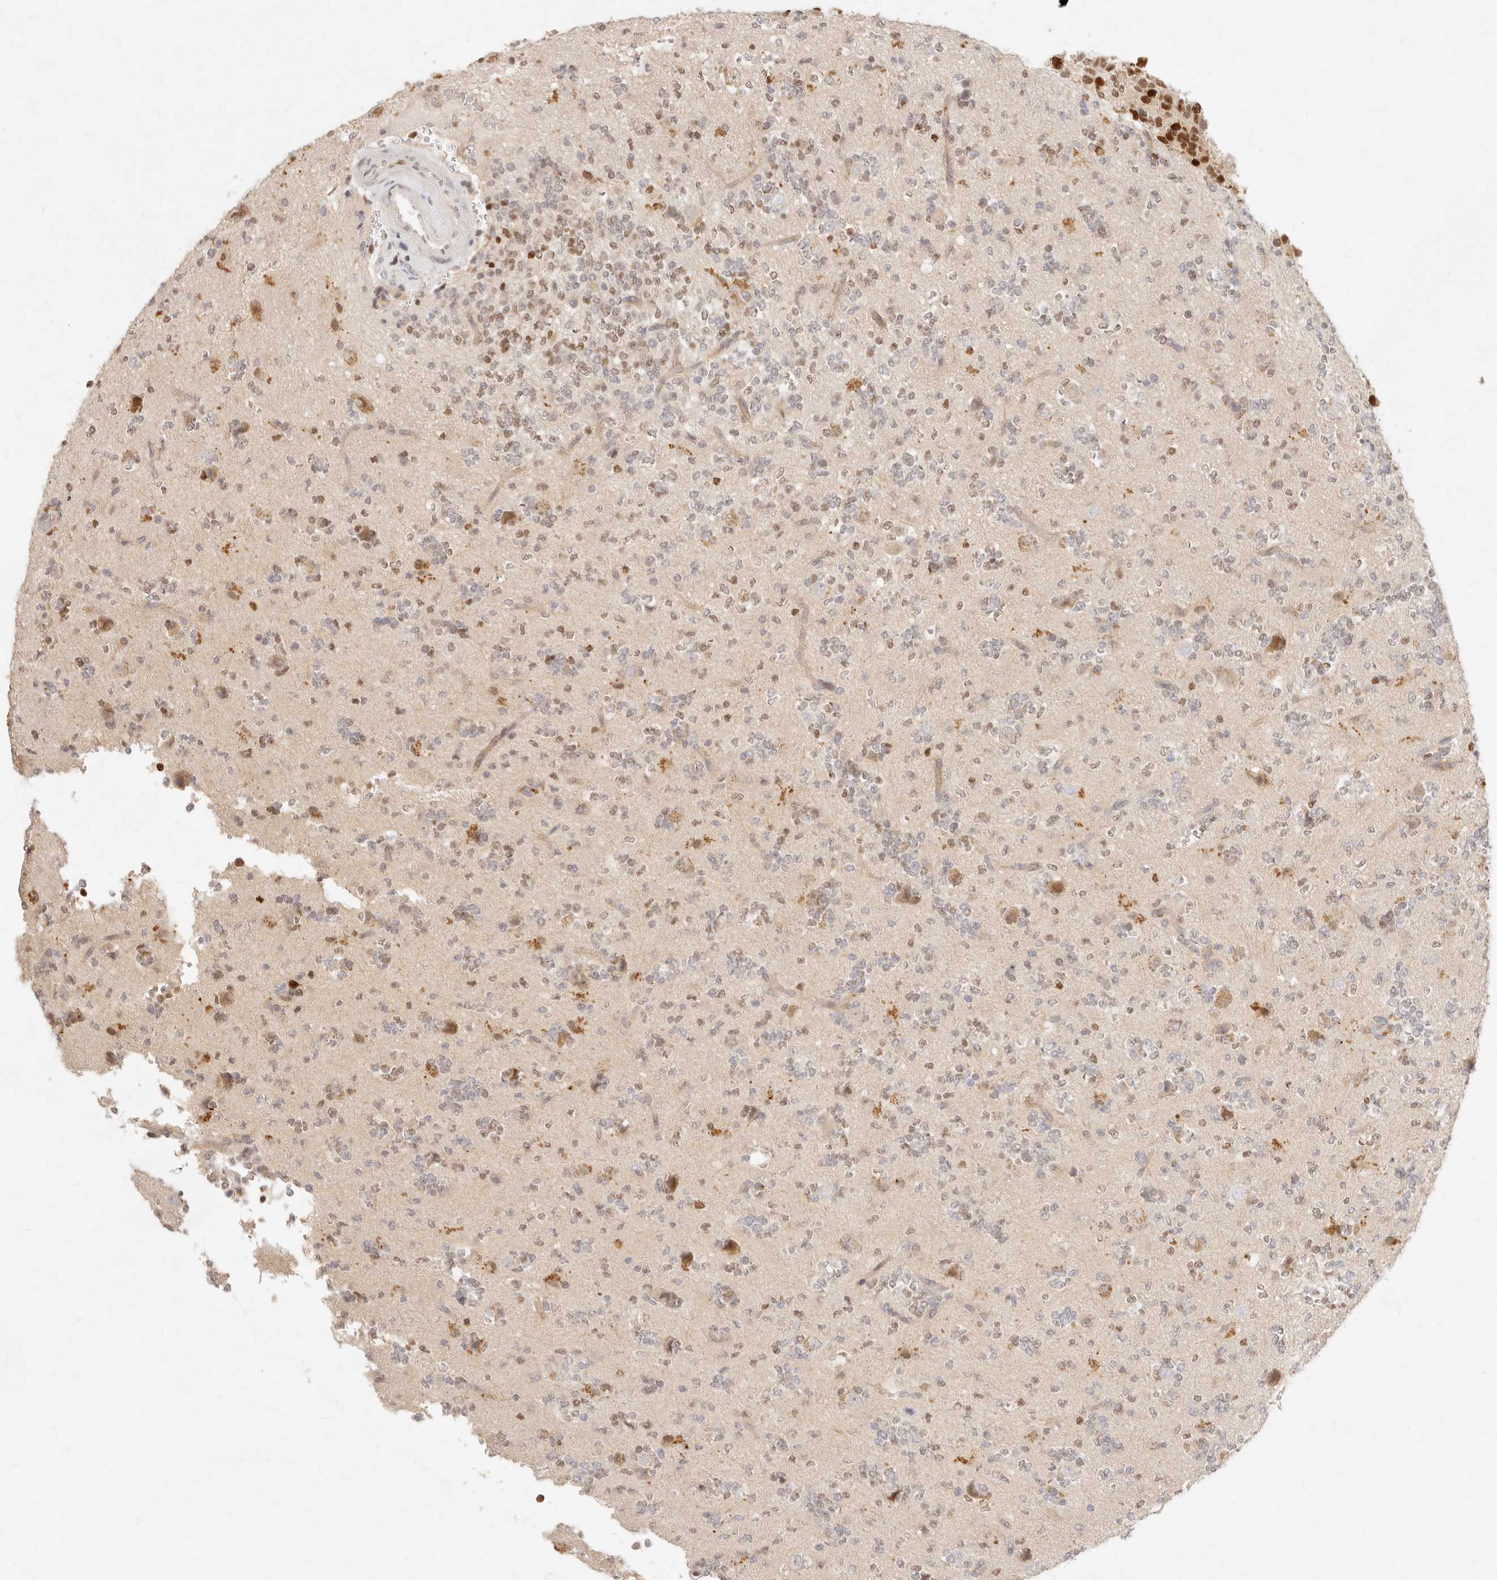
{"staining": {"intensity": "moderate", "quantity": "25%-75%", "location": "cytoplasmic/membranous,nuclear"}, "tissue": "glioma", "cell_type": "Tumor cells", "image_type": "cancer", "snomed": [{"axis": "morphology", "description": "Glioma, malignant, High grade"}, {"axis": "topography", "description": "Brain"}], "caption": "The histopathology image displays a brown stain indicating the presence of a protein in the cytoplasmic/membranous and nuclear of tumor cells in glioma. The protein of interest is shown in brown color, while the nuclei are stained blue.", "gene": "ASCL3", "patient": {"sex": "female", "age": 62}}